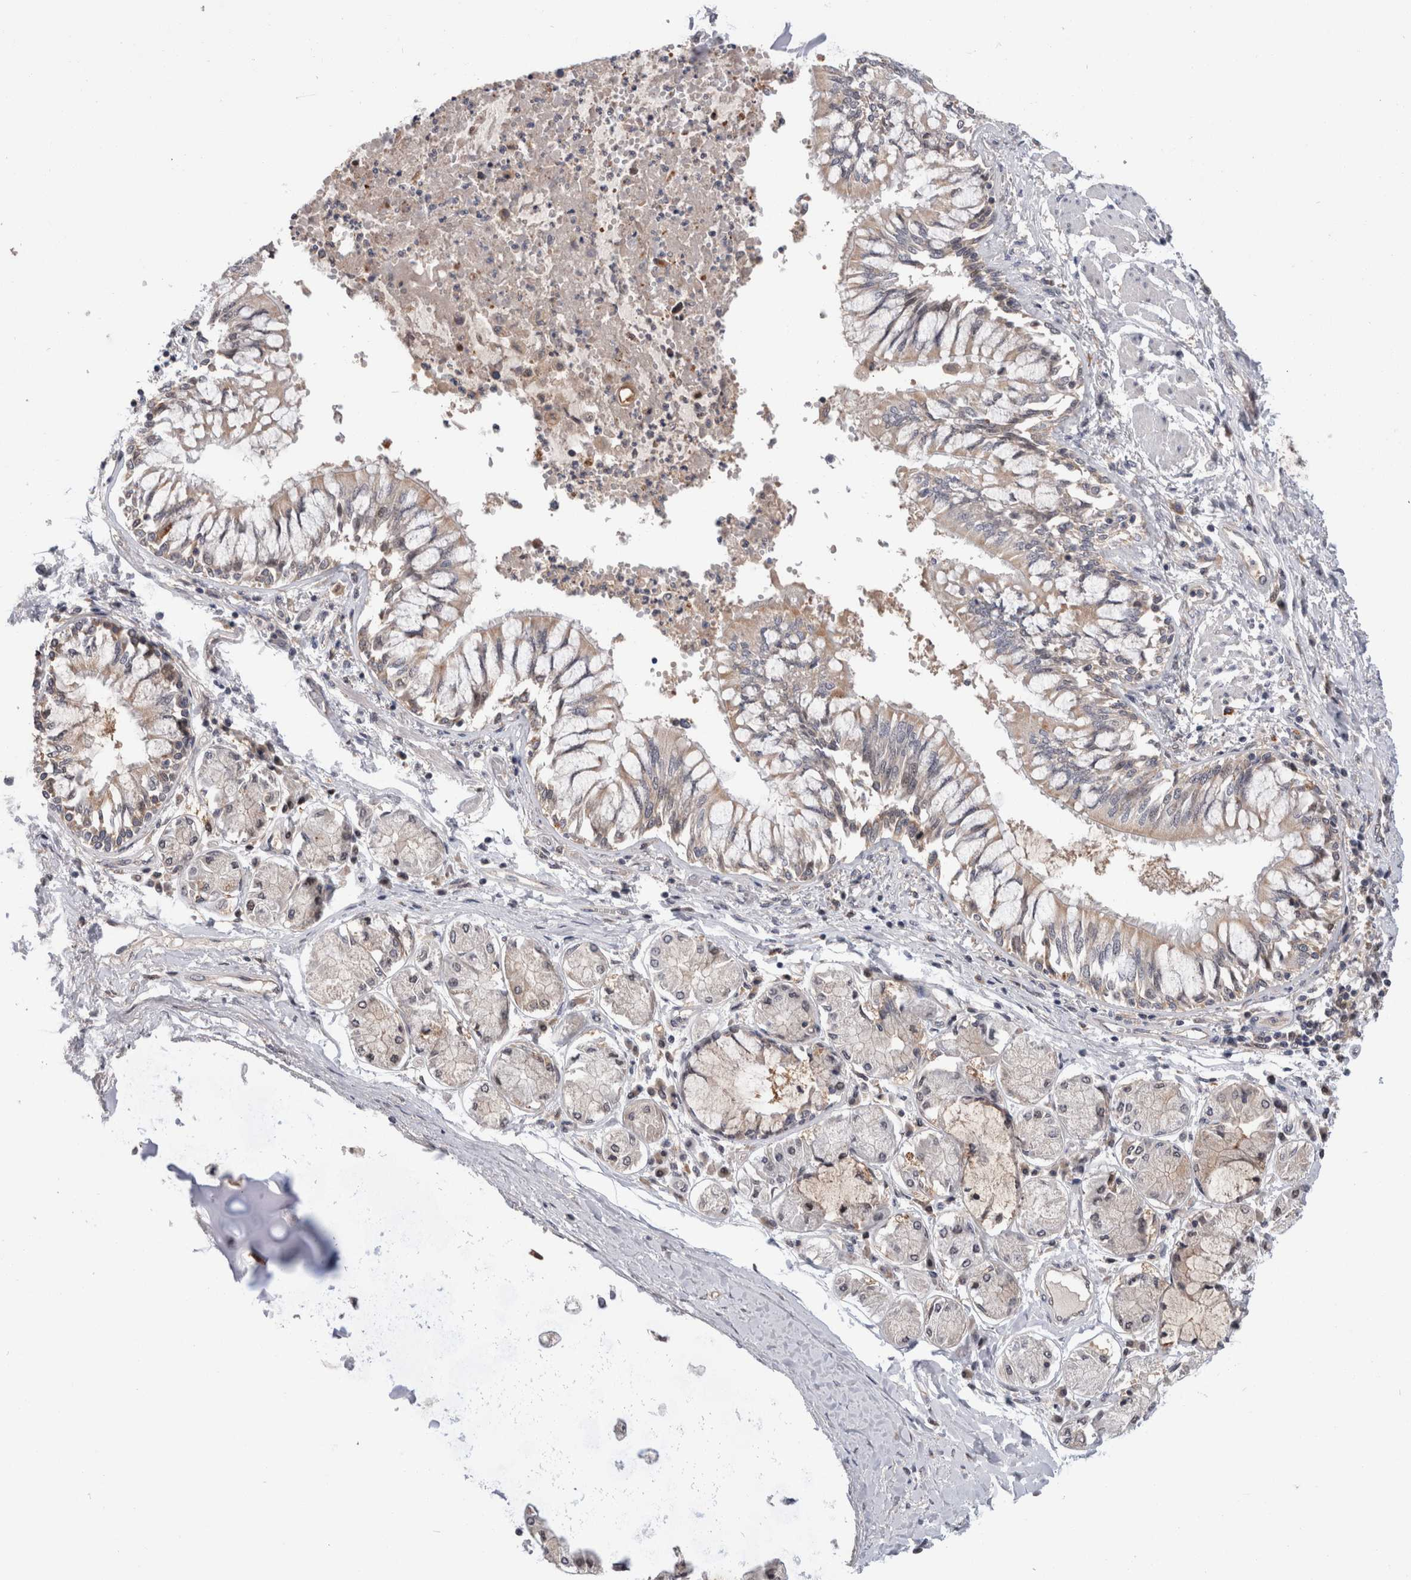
{"staining": {"intensity": "moderate", "quantity": ">75%", "location": "cytoplasmic/membranous"}, "tissue": "bronchus", "cell_type": "Respiratory epithelial cells", "image_type": "normal", "snomed": [{"axis": "morphology", "description": "Normal tissue, NOS"}, {"axis": "topography", "description": "Cartilage tissue"}, {"axis": "topography", "description": "Bronchus"}, {"axis": "topography", "description": "Lung"}], "caption": "DAB (3,3'-diaminobenzidine) immunohistochemical staining of benign human bronchus reveals moderate cytoplasmic/membranous protein positivity in about >75% of respiratory epithelial cells.", "gene": "MRPL37", "patient": {"sex": "female", "age": 49}}